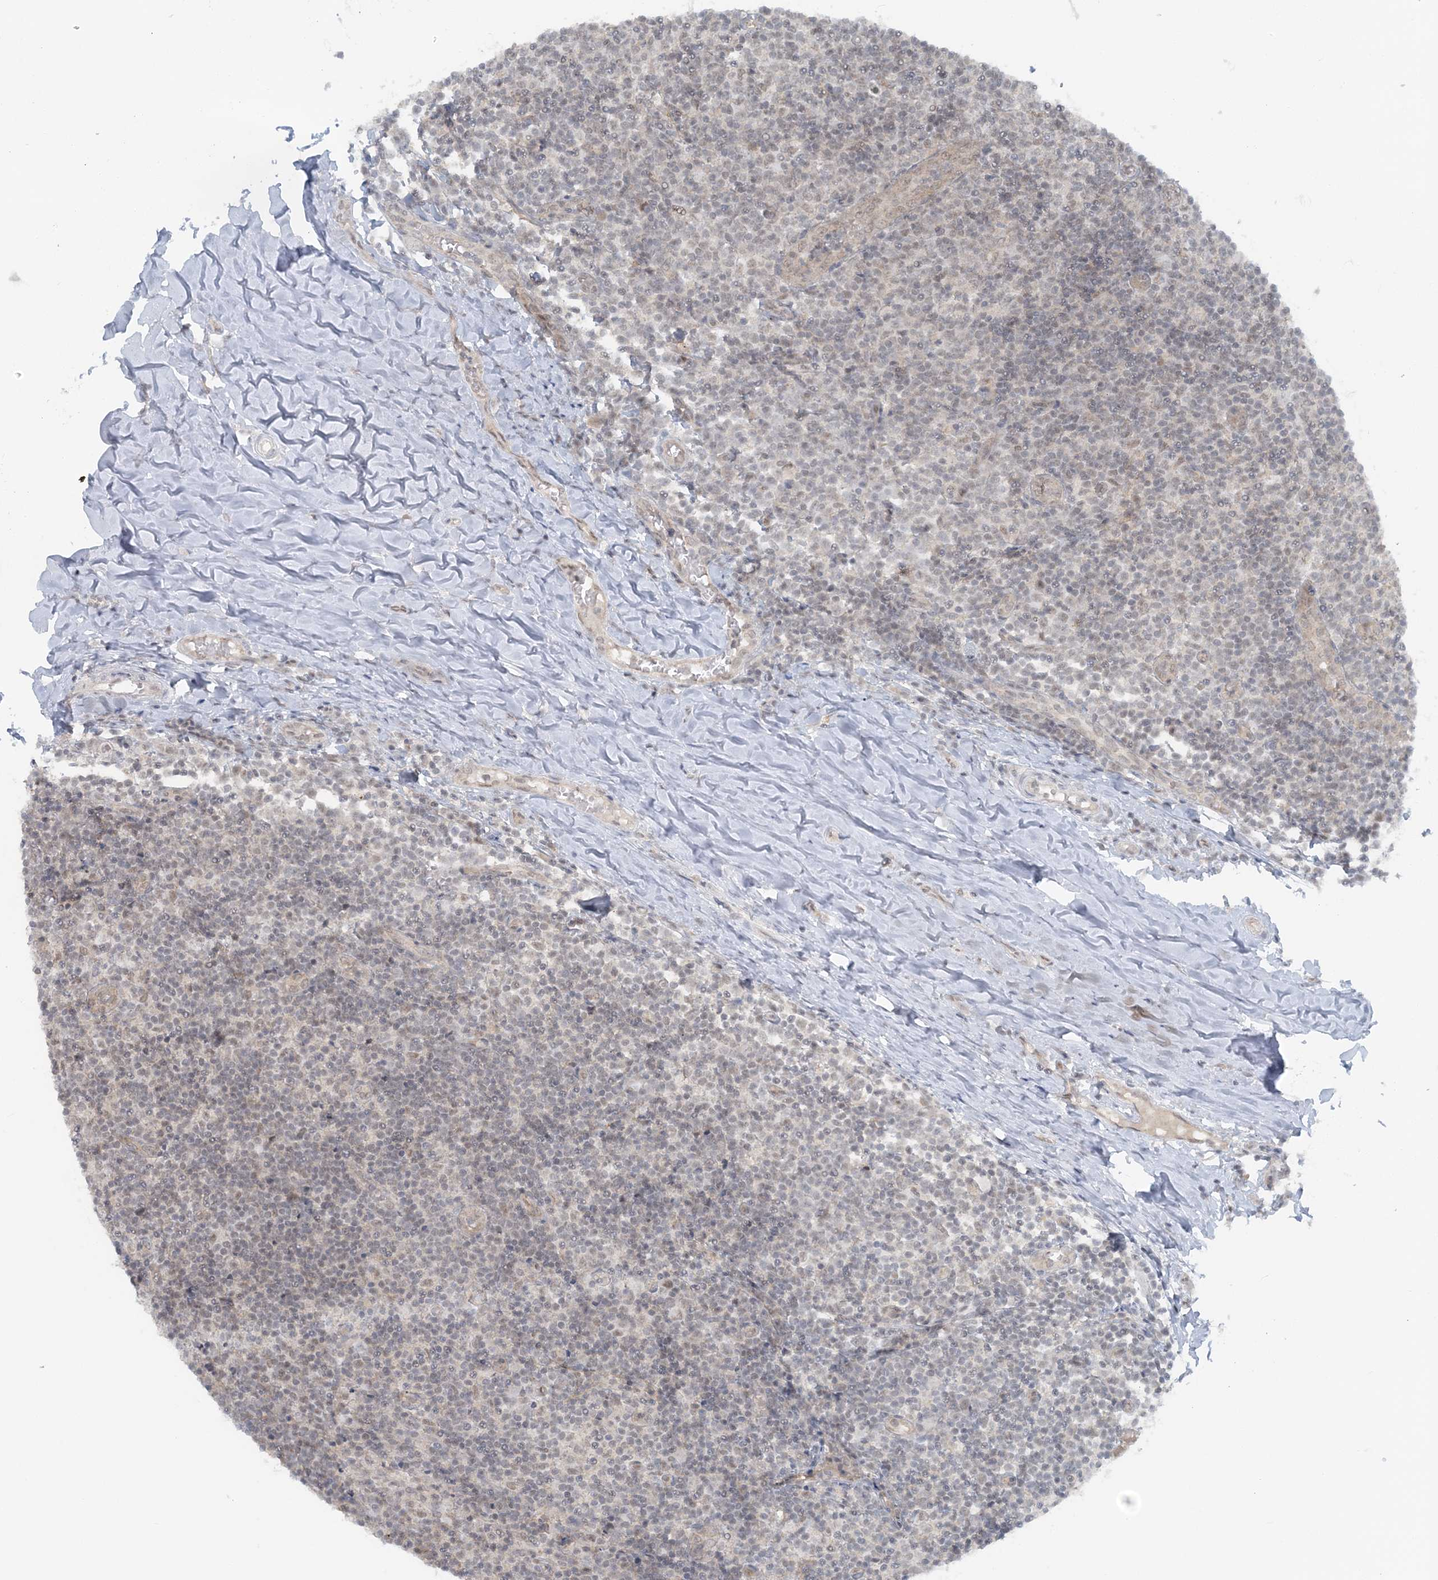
{"staining": {"intensity": "negative", "quantity": "none", "location": "none"}, "tissue": "tonsil", "cell_type": "Germinal center cells", "image_type": "normal", "snomed": [{"axis": "morphology", "description": "Normal tissue, NOS"}, {"axis": "topography", "description": "Tonsil"}], "caption": "DAB immunohistochemical staining of normal tonsil reveals no significant staining in germinal center cells.", "gene": "ATP11A", "patient": {"sex": "female", "age": 19}}